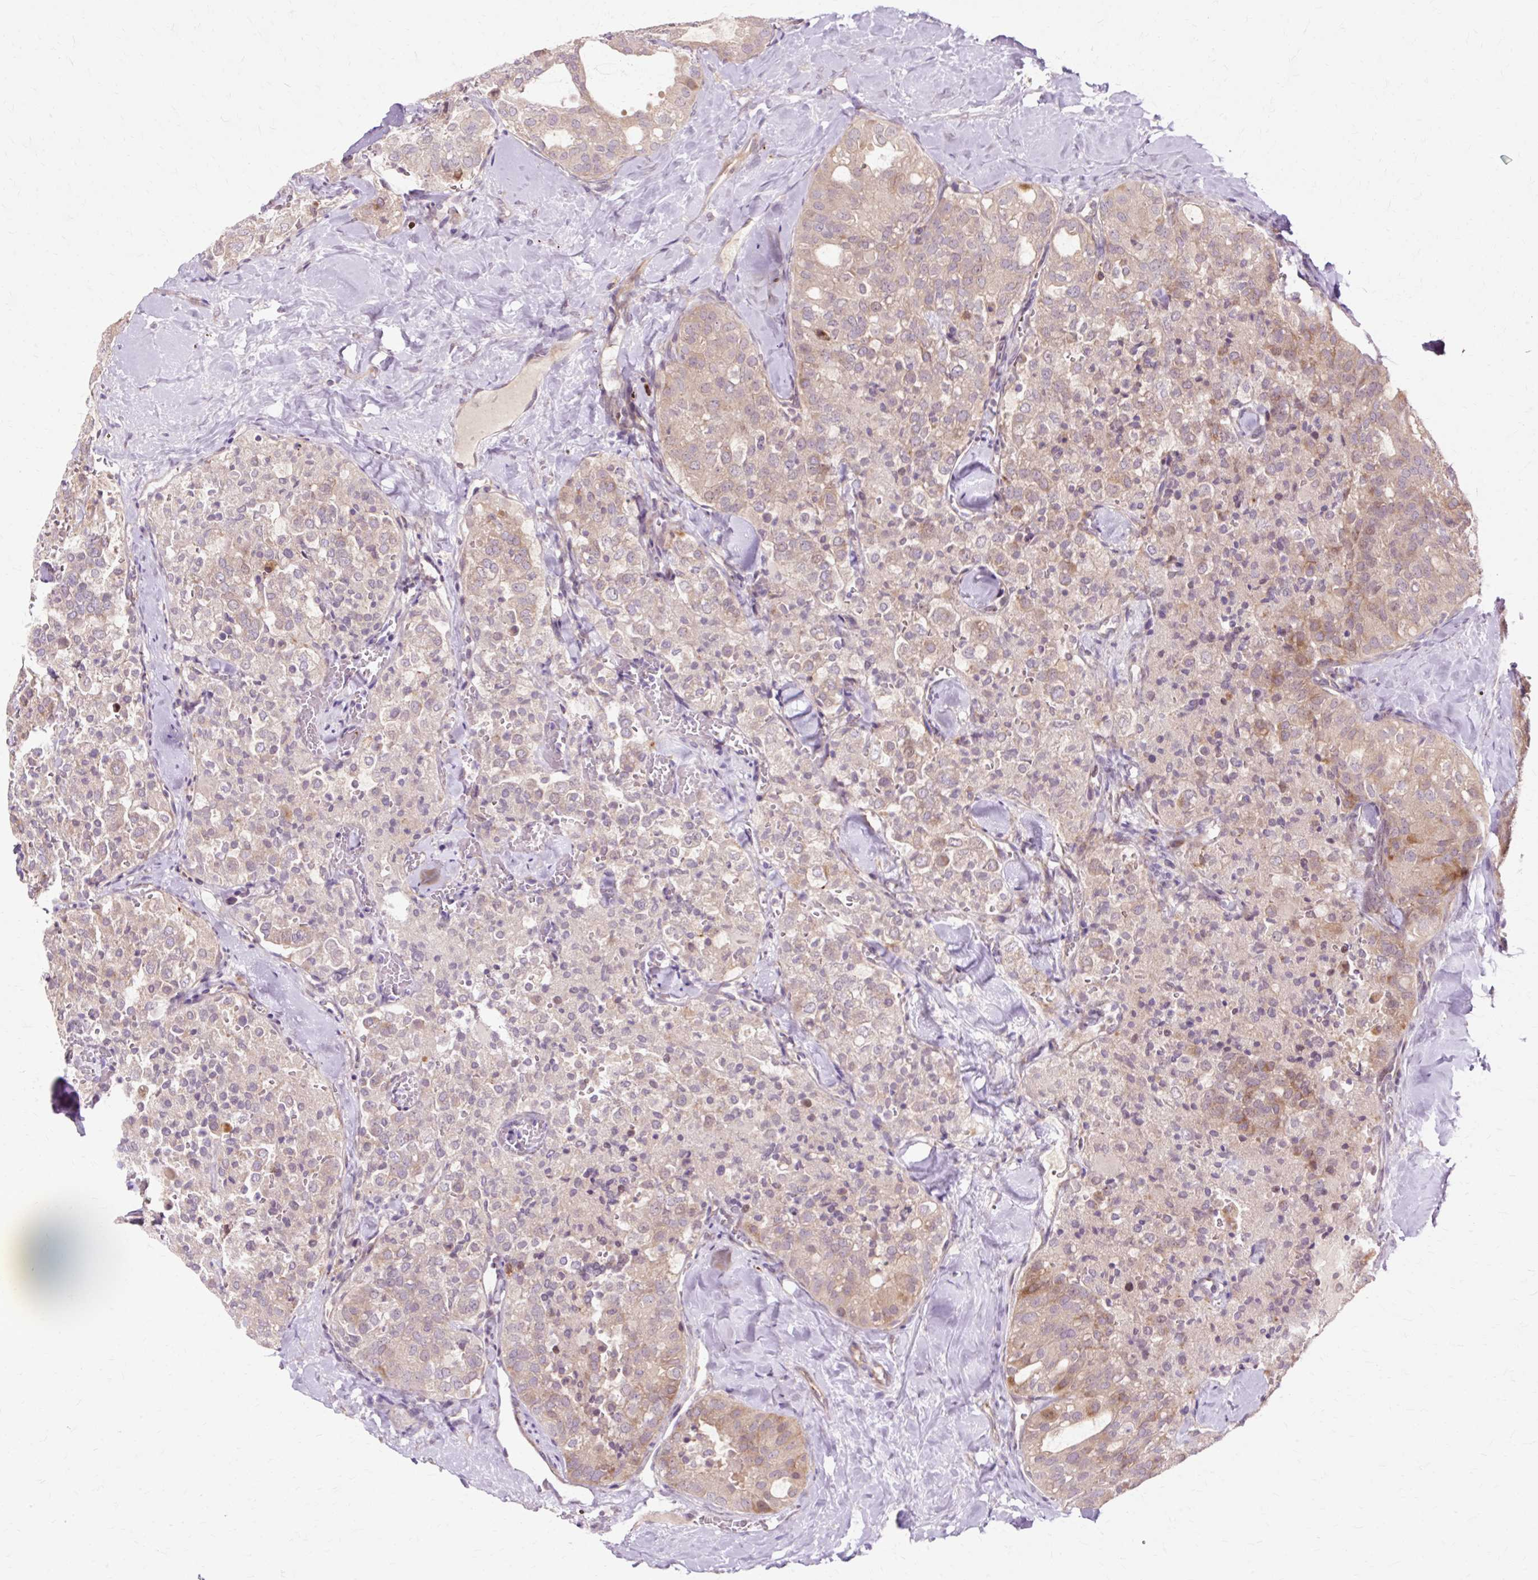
{"staining": {"intensity": "moderate", "quantity": "<25%", "location": "cytoplasmic/membranous"}, "tissue": "thyroid cancer", "cell_type": "Tumor cells", "image_type": "cancer", "snomed": [{"axis": "morphology", "description": "Follicular adenoma carcinoma, NOS"}, {"axis": "topography", "description": "Thyroid gland"}], "caption": "A brown stain labels moderate cytoplasmic/membranous expression of a protein in human thyroid follicular adenoma carcinoma tumor cells.", "gene": "GEMIN2", "patient": {"sex": "male", "age": 75}}